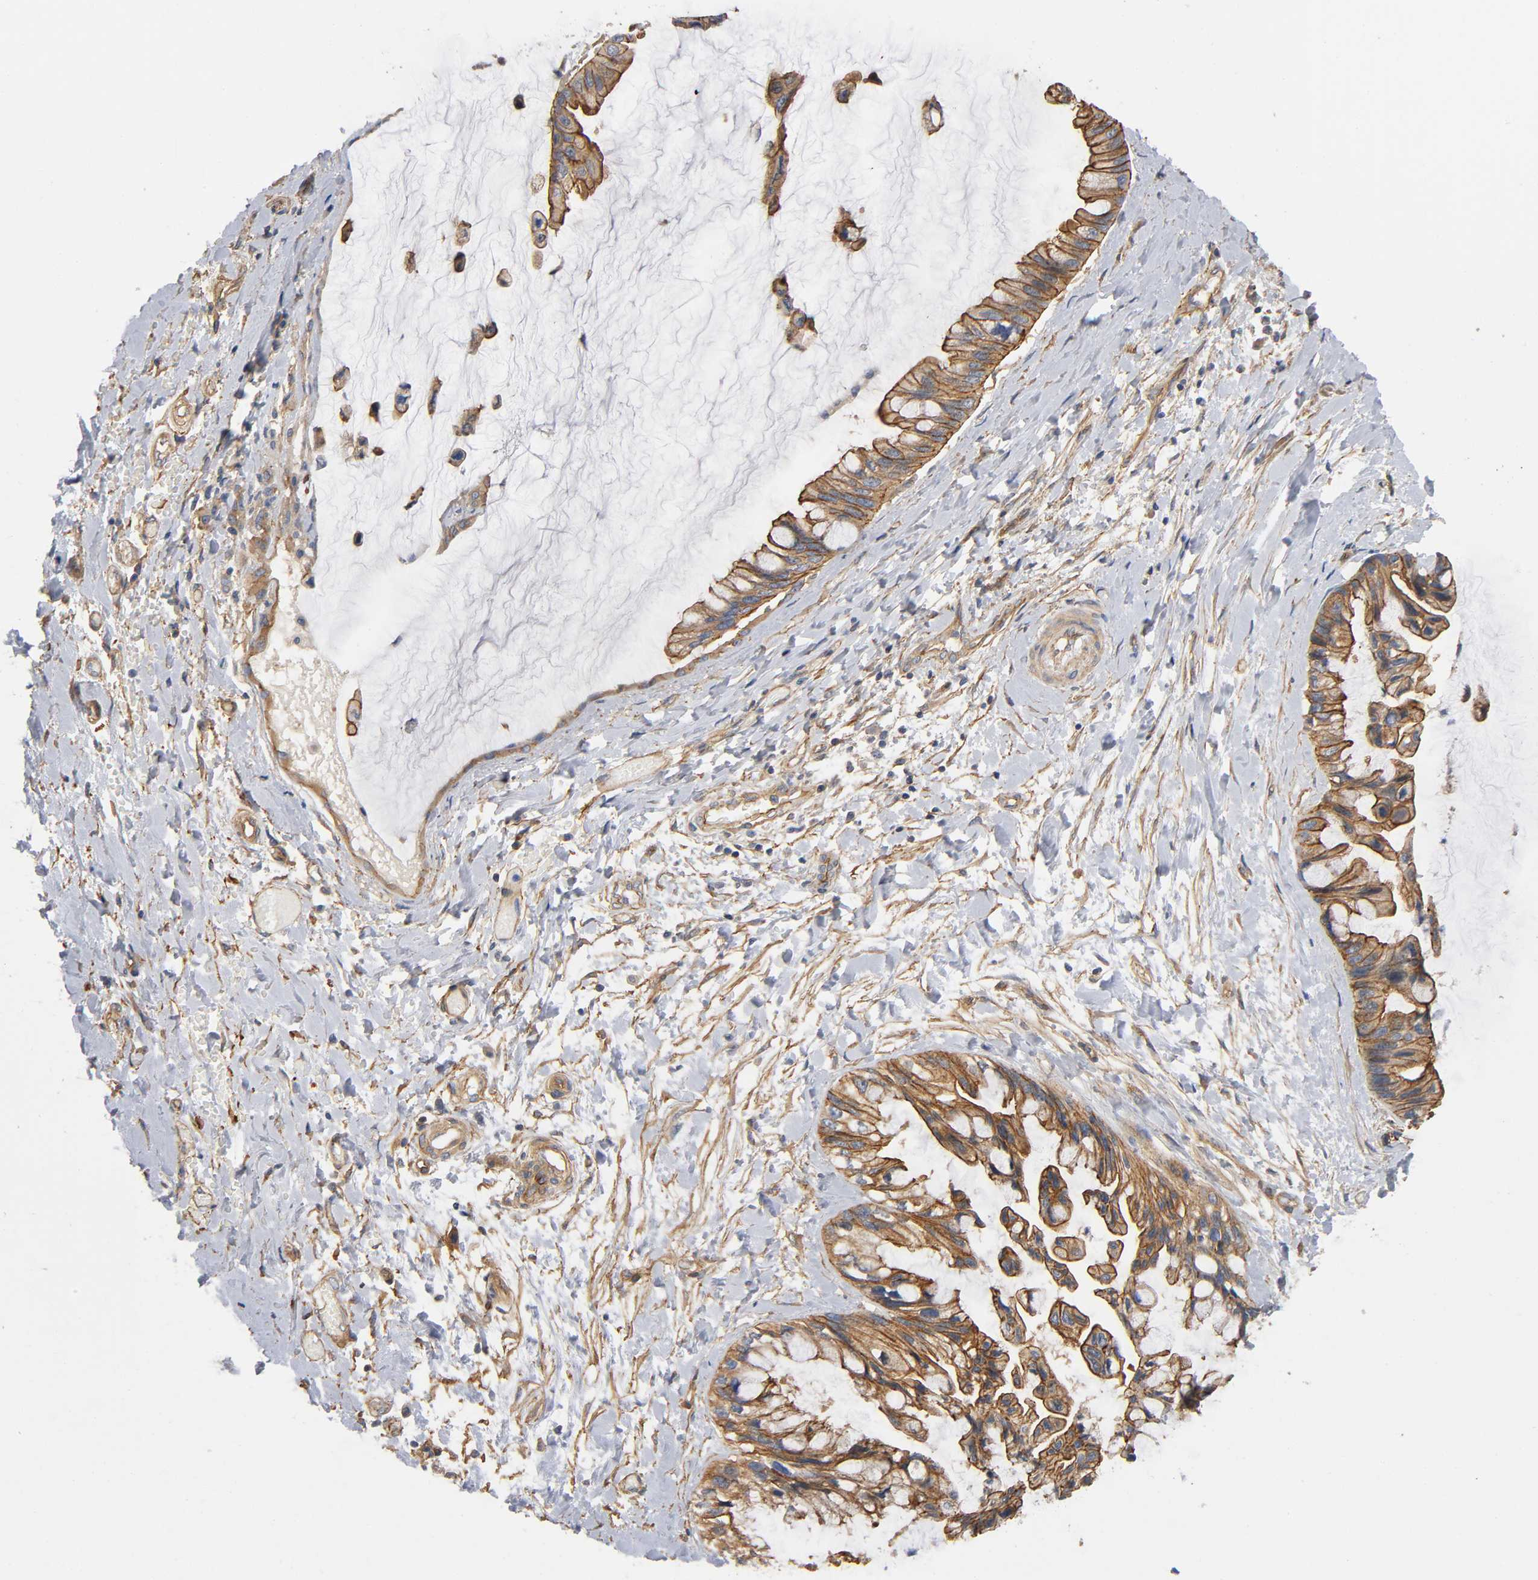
{"staining": {"intensity": "moderate", "quantity": ">75%", "location": "cytoplasmic/membranous"}, "tissue": "ovarian cancer", "cell_type": "Tumor cells", "image_type": "cancer", "snomed": [{"axis": "morphology", "description": "Cystadenocarcinoma, mucinous, NOS"}, {"axis": "topography", "description": "Ovary"}], "caption": "Ovarian cancer (mucinous cystadenocarcinoma) tissue displays moderate cytoplasmic/membranous positivity in about >75% of tumor cells", "gene": "MARS1", "patient": {"sex": "female", "age": 39}}